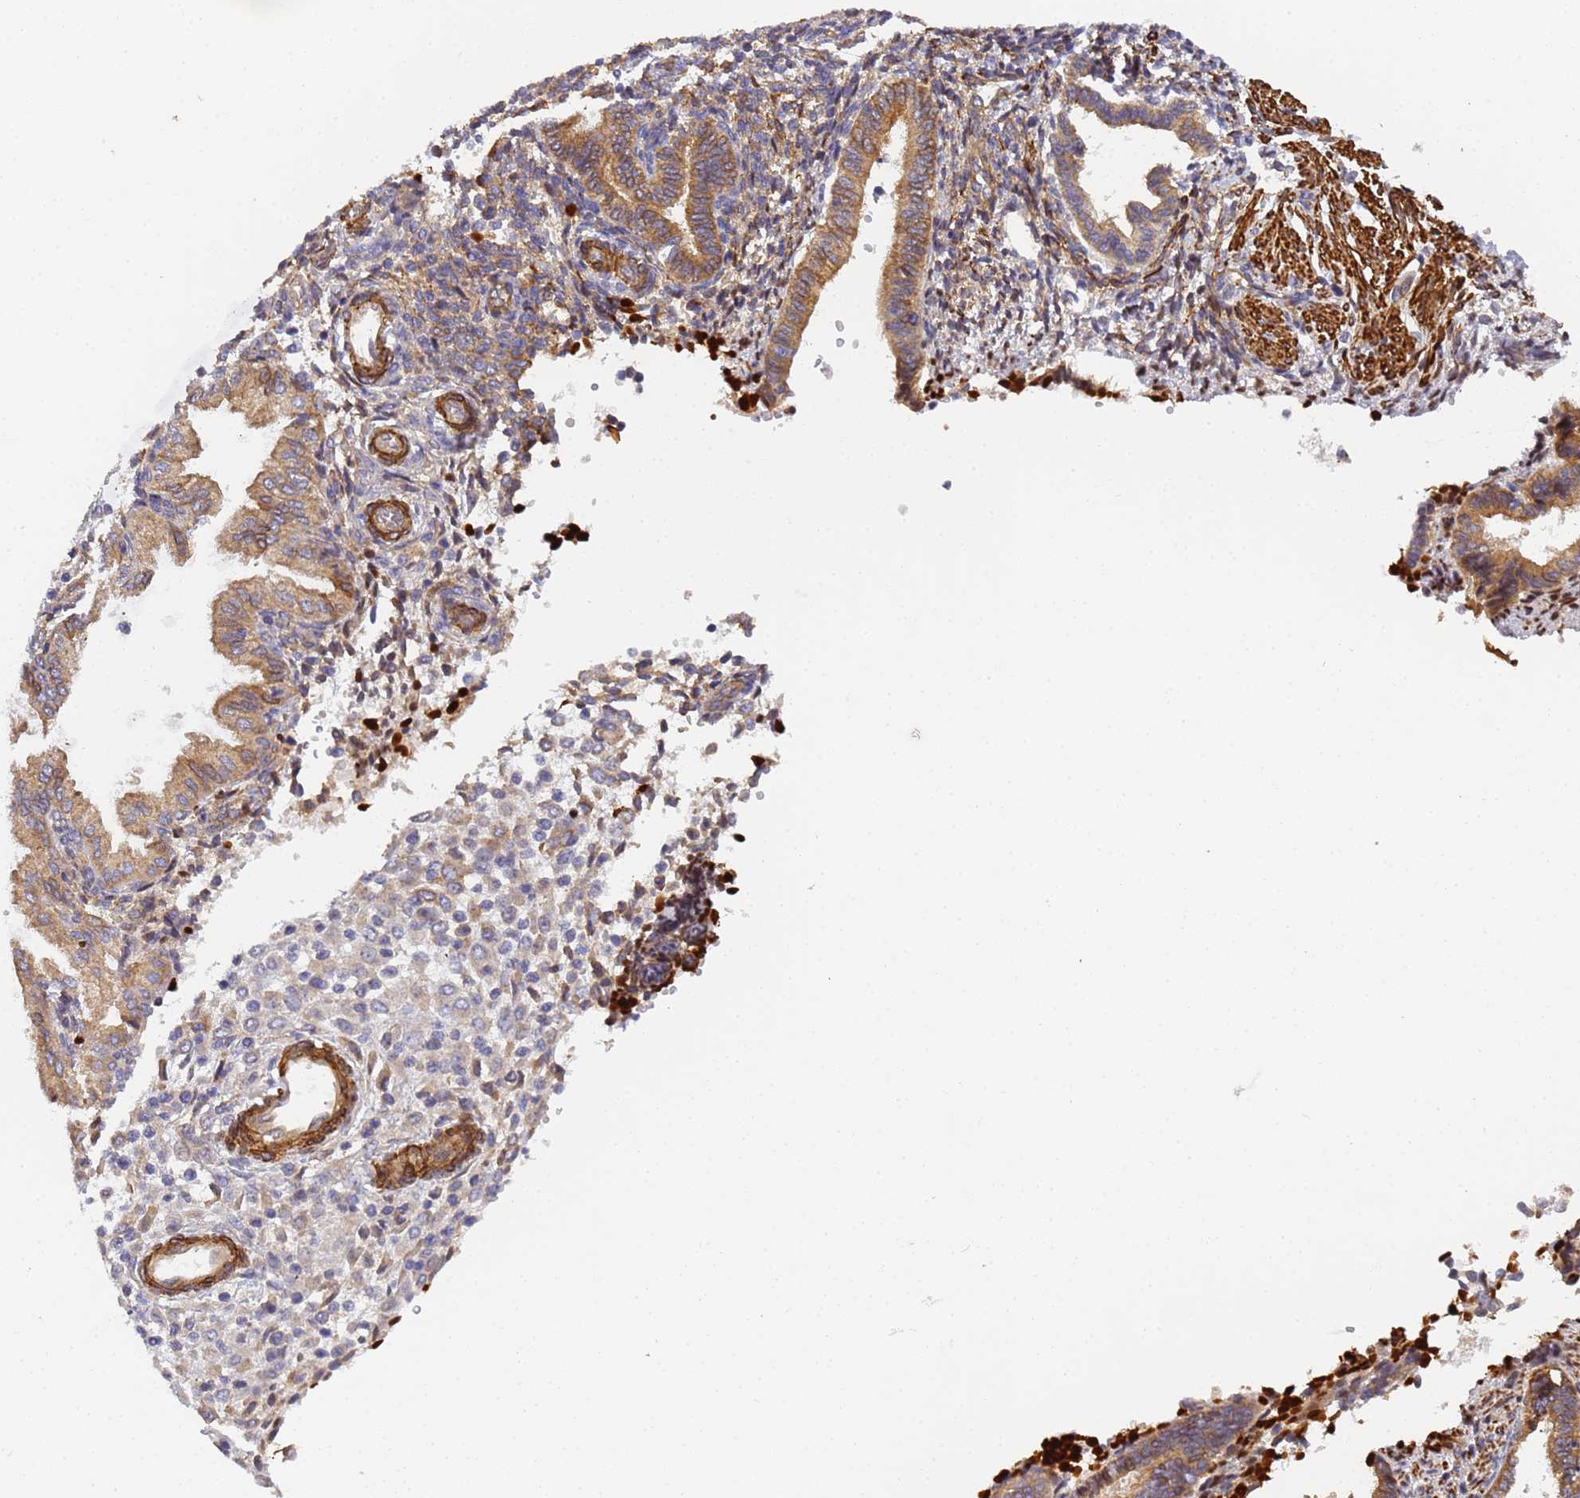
{"staining": {"intensity": "weak", "quantity": "<25%", "location": "cytoplasmic/membranous"}, "tissue": "endometrium", "cell_type": "Cells in endometrial stroma", "image_type": "normal", "snomed": [{"axis": "morphology", "description": "Normal tissue, NOS"}, {"axis": "topography", "description": "Endometrium"}], "caption": "Immunohistochemistry (IHC) histopathology image of benign endometrium stained for a protein (brown), which exhibits no positivity in cells in endometrial stroma. (DAB immunohistochemistry (IHC) visualized using brightfield microscopy, high magnification).", "gene": "RALGAPA2", "patient": {"sex": "female", "age": 53}}